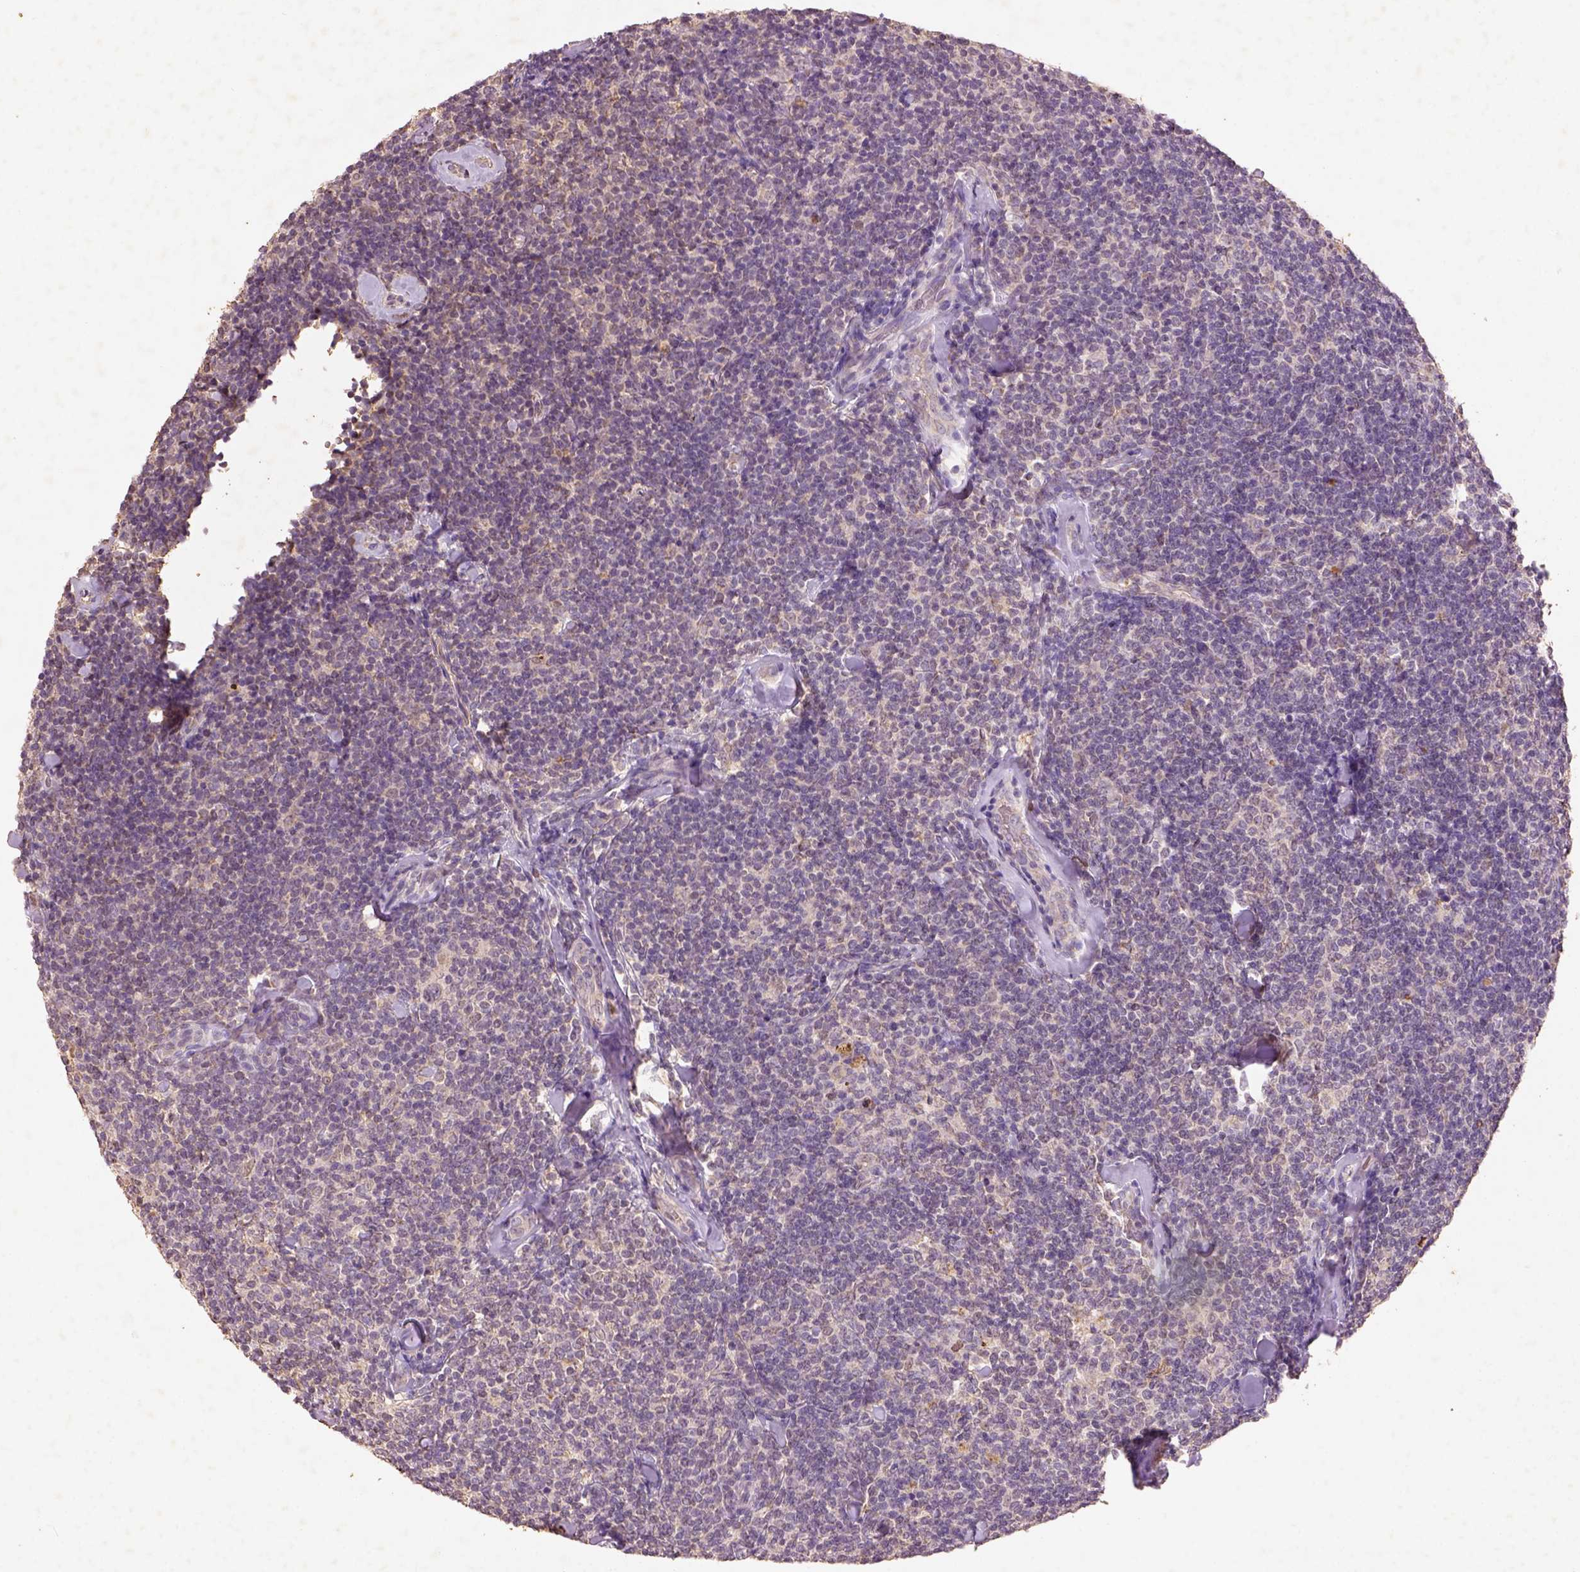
{"staining": {"intensity": "negative", "quantity": "none", "location": "none"}, "tissue": "lymphoma", "cell_type": "Tumor cells", "image_type": "cancer", "snomed": [{"axis": "morphology", "description": "Malignant lymphoma, non-Hodgkin's type, Low grade"}, {"axis": "topography", "description": "Lymph node"}], "caption": "Lymphoma stained for a protein using immunohistochemistry (IHC) shows no expression tumor cells.", "gene": "AP2B1", "patient": {"sex": "female", "age": 56}}